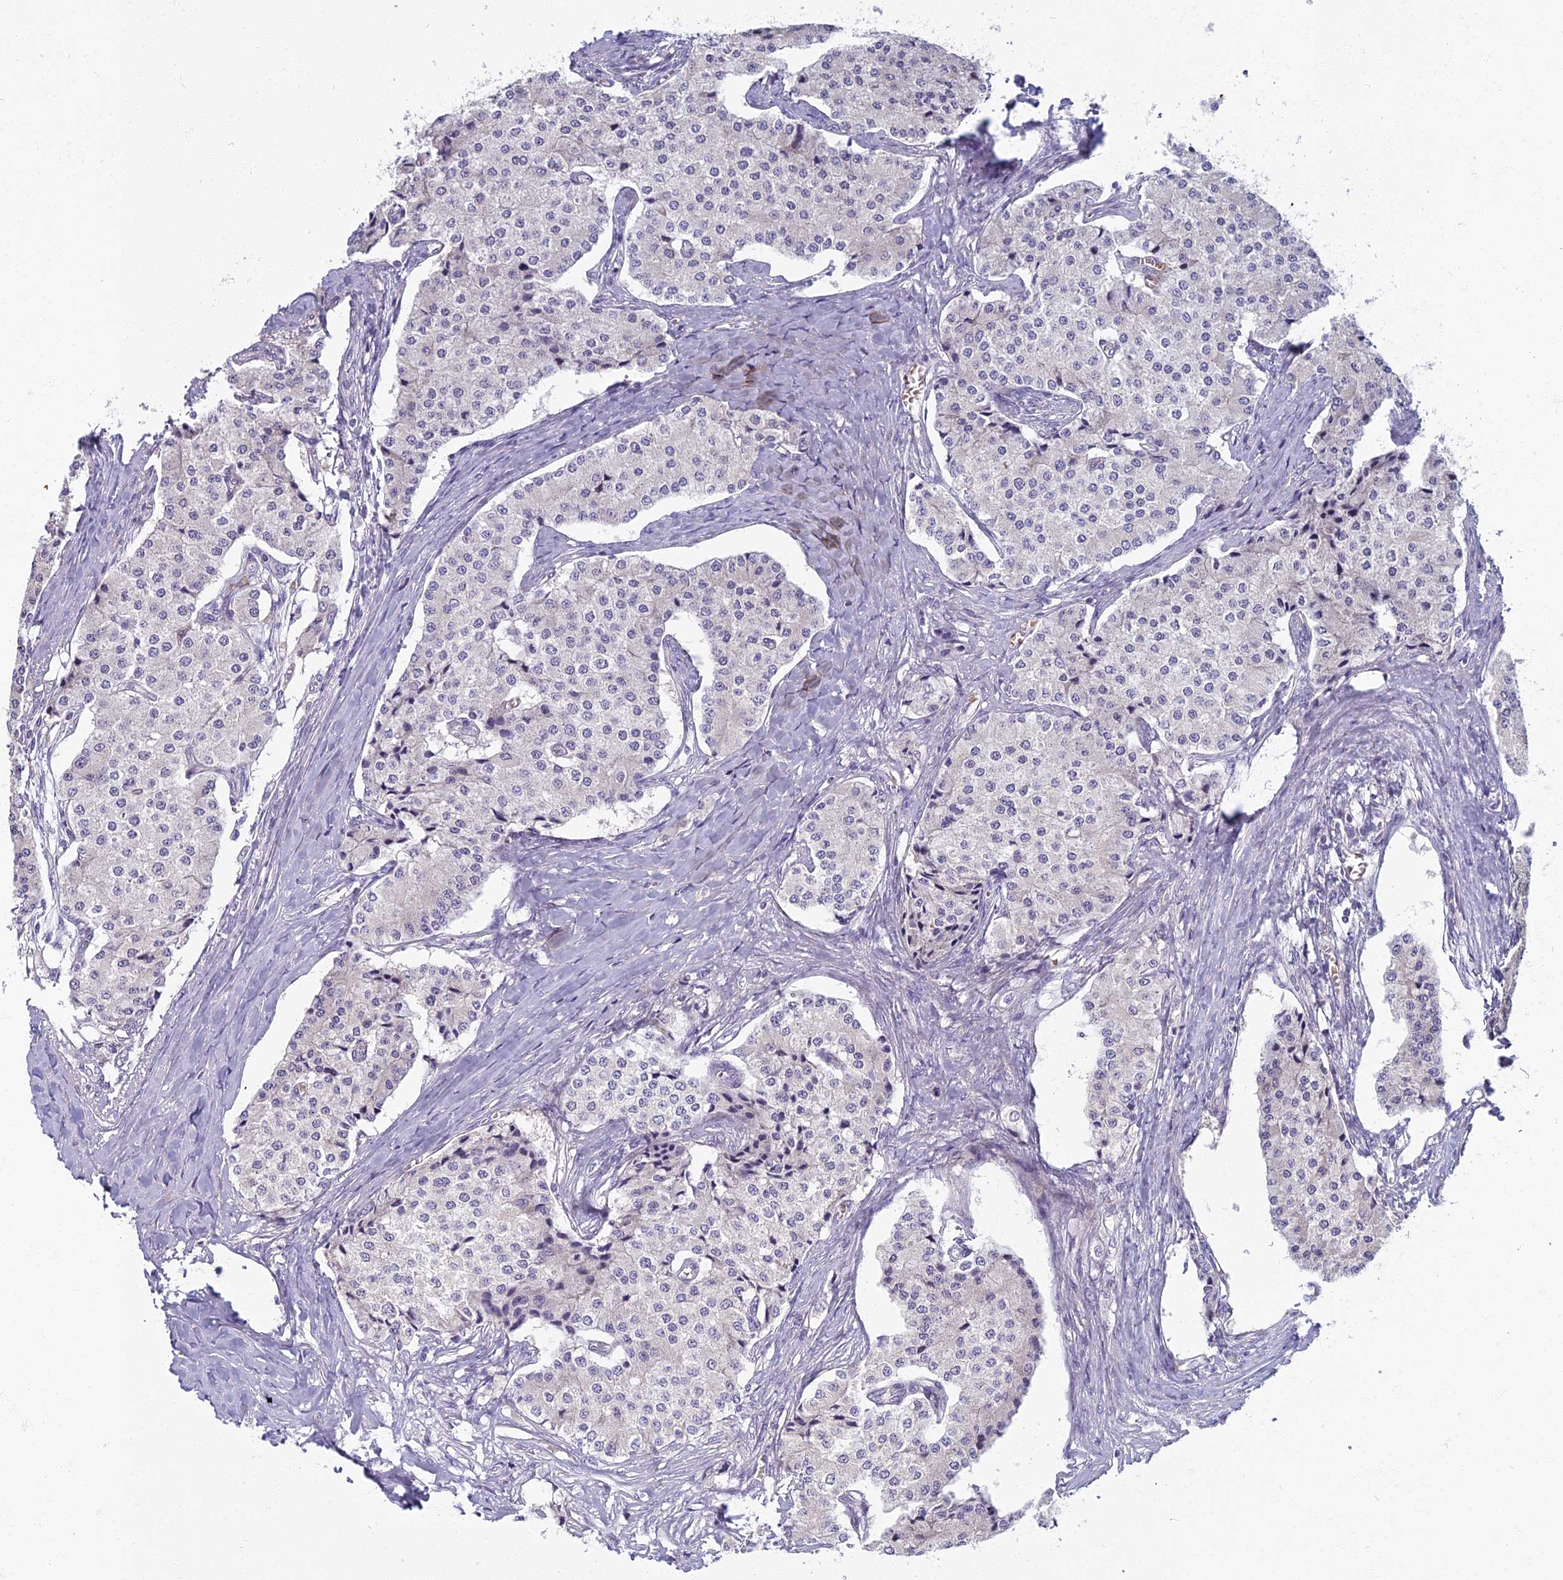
{"staining": {"intensity": "negative", "quantity": "none", "location": "none"}, "tissue": "carcinoid", "cell_type": "Tumor cells", "image_type": "cancer", "snomed": [{"axis": "morphology", "description": "Carcinoid, malignant, NOS"}, {"axis": "topography", "description": "Colon"}], "caption": "A high-resolution image shows IHC staining of carcinoid, which reveals no significant staining in tumor cells.", "gene": "ARL15", "patient": {"sex": "female", "age": 52}}